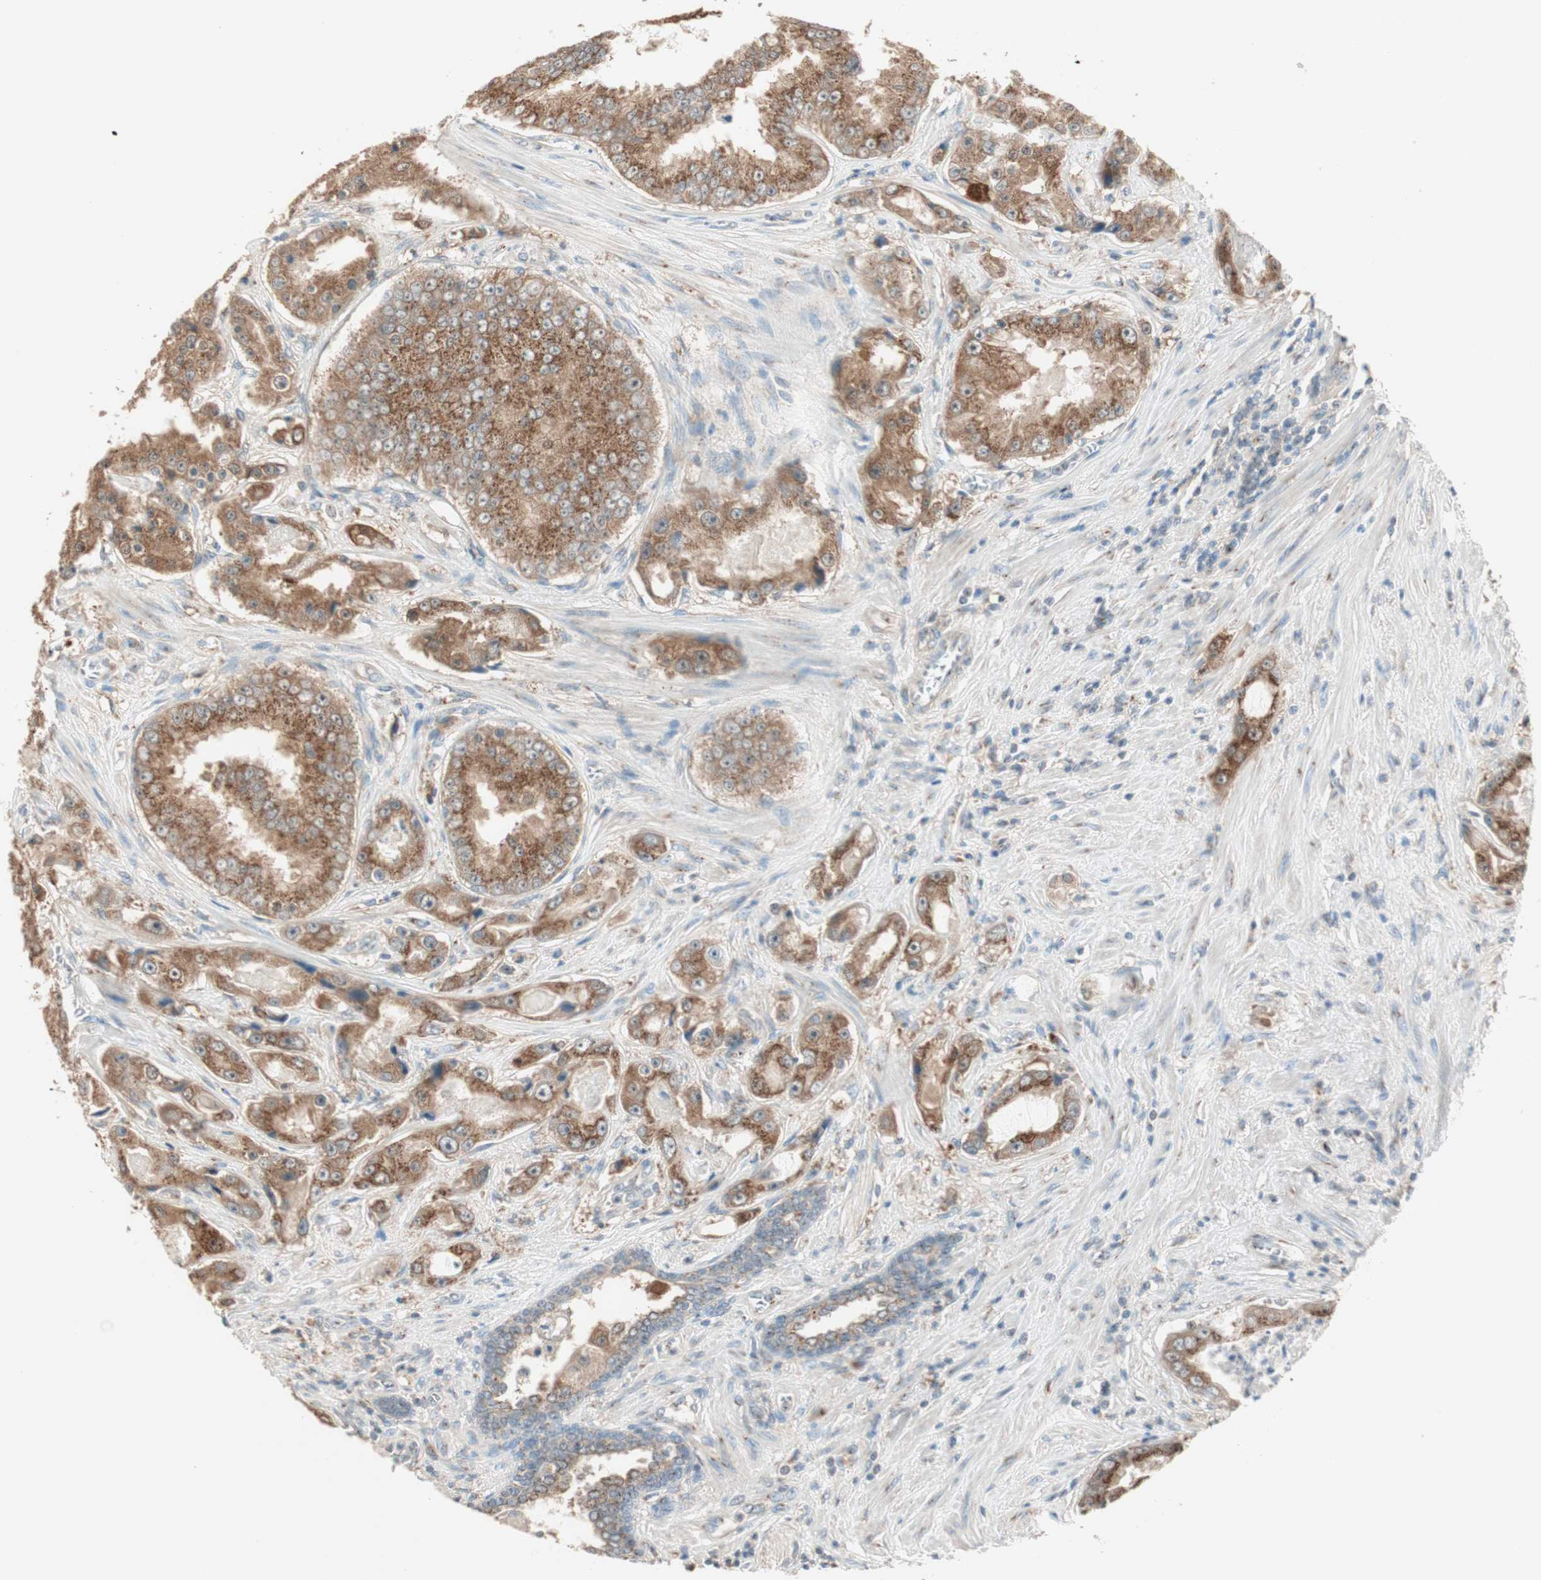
{"staining": {"intensity": "strong", "quantity": ">75%", "location": "cytoplasmic/membranous"}, "tissue": "prostate cancer", "cell_type": "Tumor cells", "image_type": "cancer", "snomed": [{"axis": "morphology", "description": "Adenocarcinoma, High grade"}, {"axis": "topography", "description": "Prostate"}], "caption": "Tumor cells show high levels of strong cytoplasmic/membranous positivity in about >75% of cells in prostate high-grade adenocarcinoma.", "gene": "SEC16A", "patient": {"sex": "male", "age": 73}}